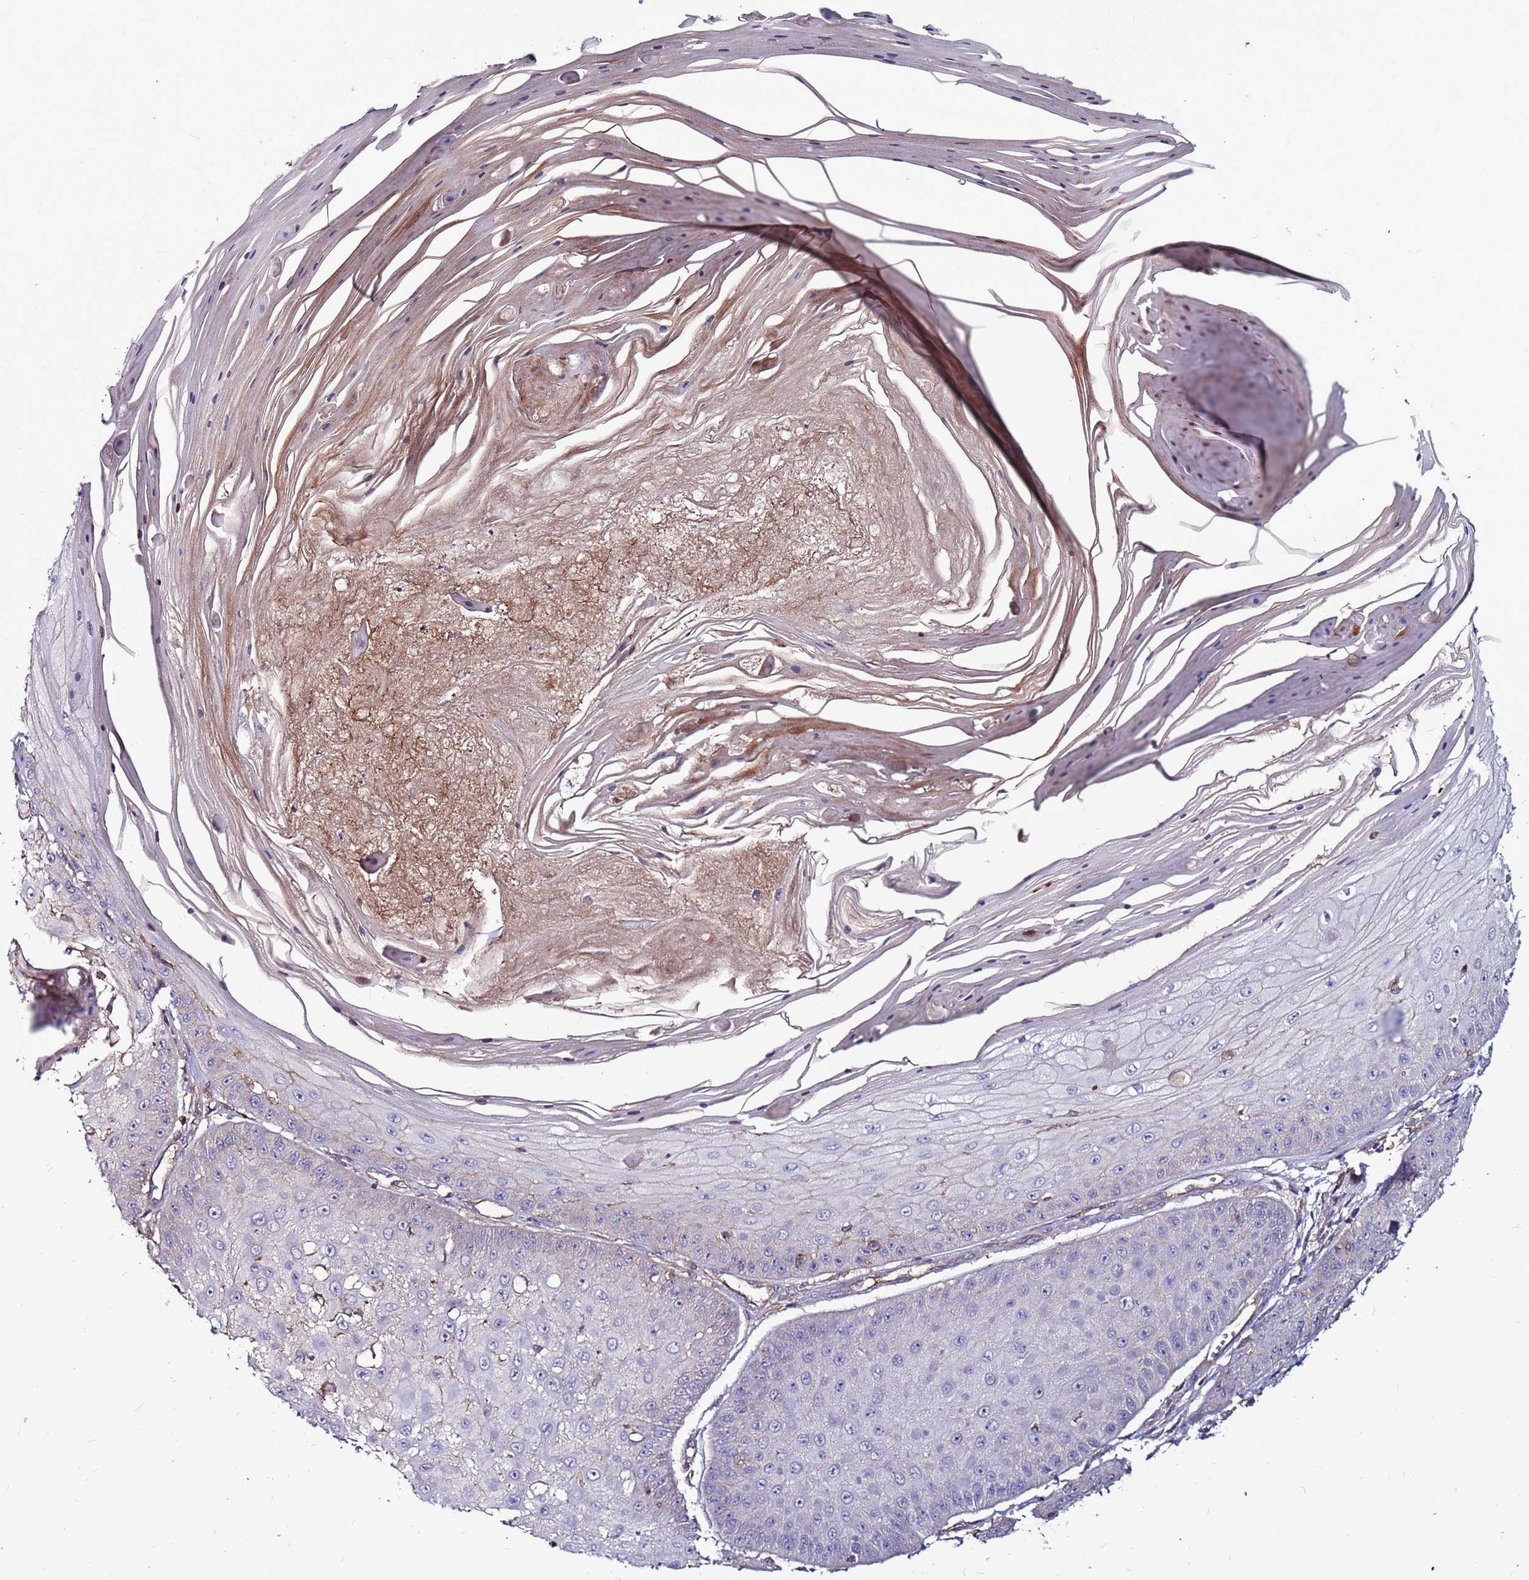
{"staining": {"intensity": "negative", "quantity": "none", "location": "none"}, "tissue": "skin cancer", "cell_type": "Tumor cells", "image_type": "cancer", "snomed": [{"axis": "morphology", "description": "Squamous cell carcinoma, NOS"}, {"axis": "topography", "description": "Skin"}], "caption": "Tumor cells are negative for protein expression in human skin cancer (squamous cell carcinoma).", "gene": "NRN1L", "patient": {"sex": "male", "age": 70}}